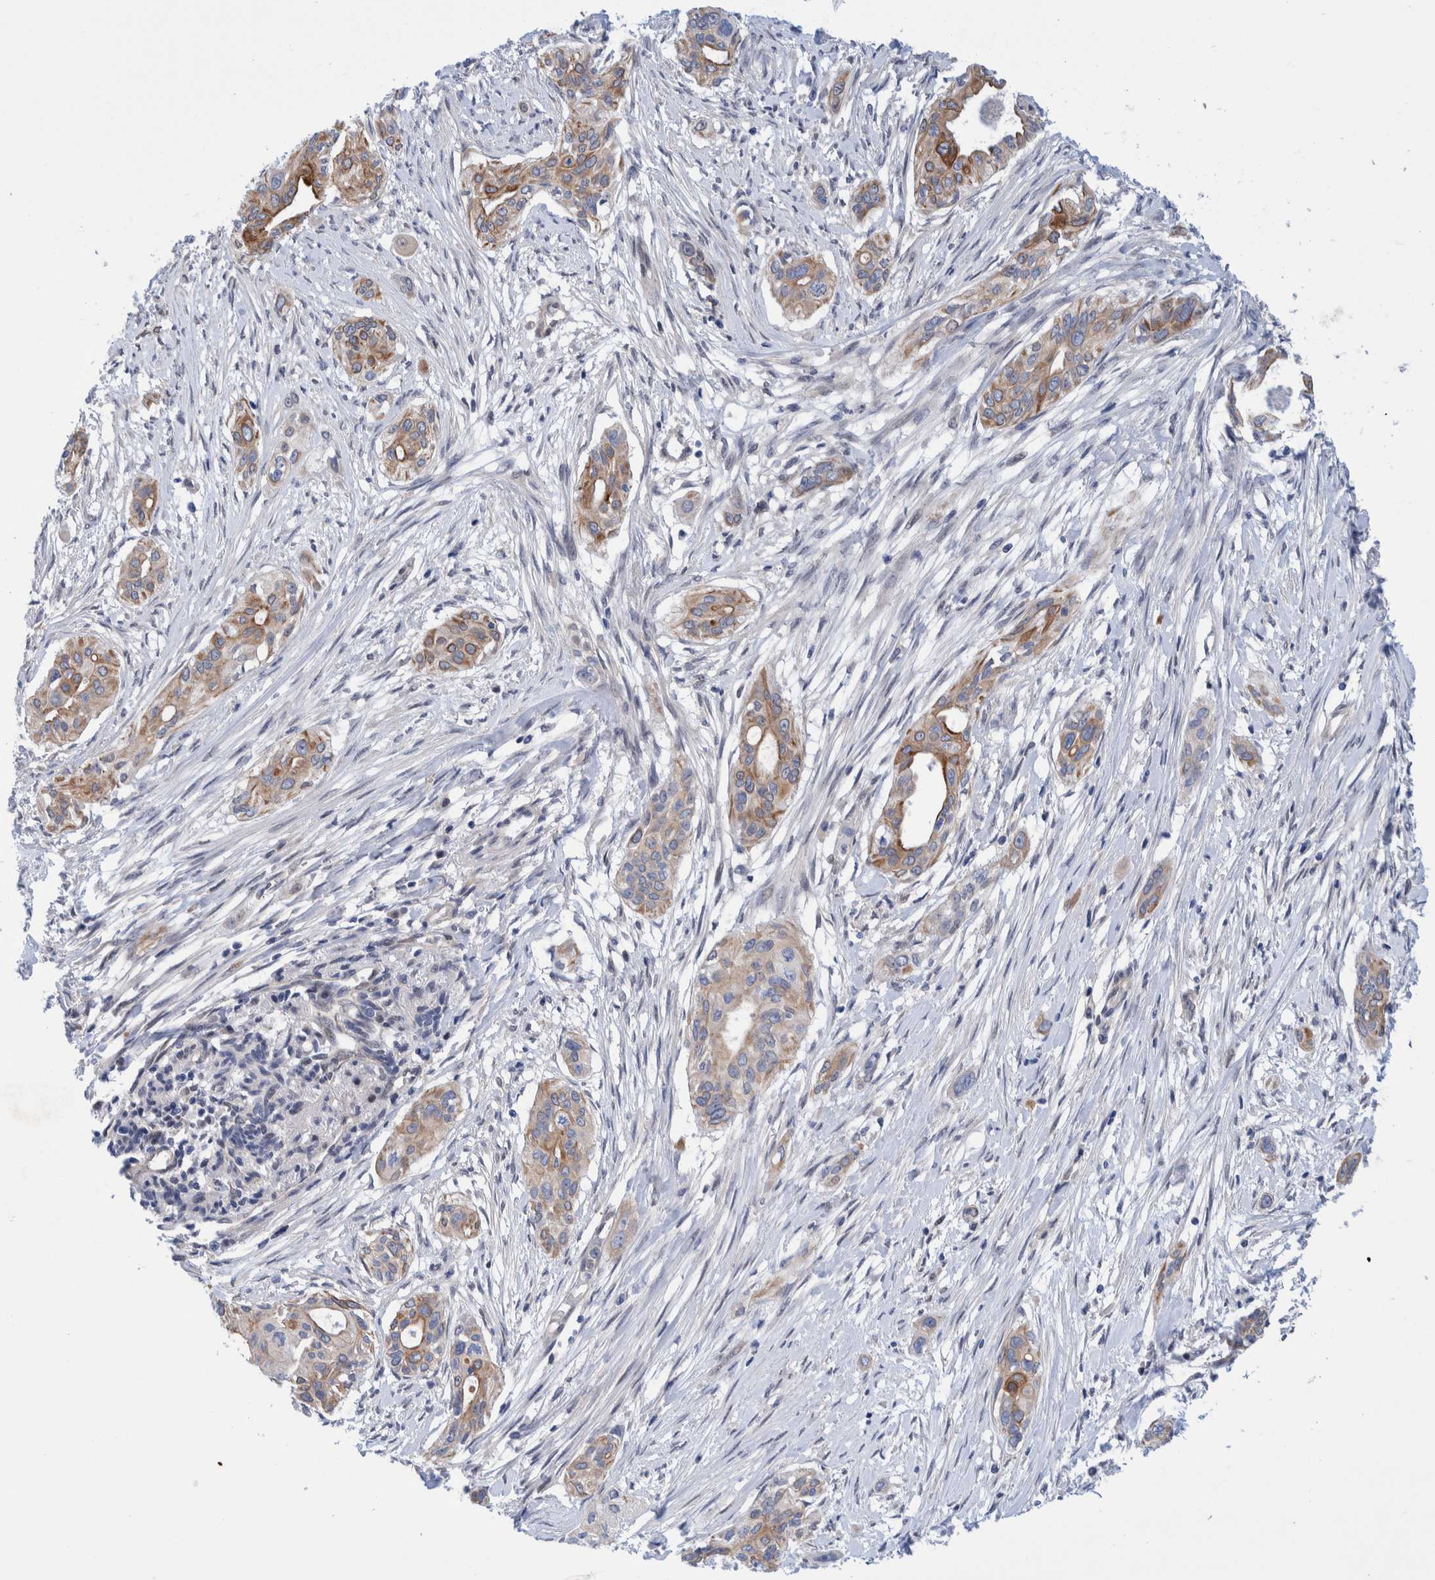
{"staining": {"intensity": "moderate", "quantity": ">75%", "location": "cytoplasmic/membranous"}, "tissue": "pancreatic cancer", "cell_type": "Tumor cells", "image_type": "cancer", "snomed": [{"axis": "morphology", "description": "Adenocarcinoma, NOS"}, {"axis": "topography", "description": "Pancreas"}], "caption": "Tumor cells show medium levels of moderate cytoplasmic/membranous expression in about >75% of cells in pancreatic cancer (adenocarcinoma). The staining was performed using DAB to visualize the protein expression in brown, while the nuclei were stained in blue with hematoxylin (Magnification: 20x).", "gene": "PFAS", "patient": {"sex": "female", "age": 60}}